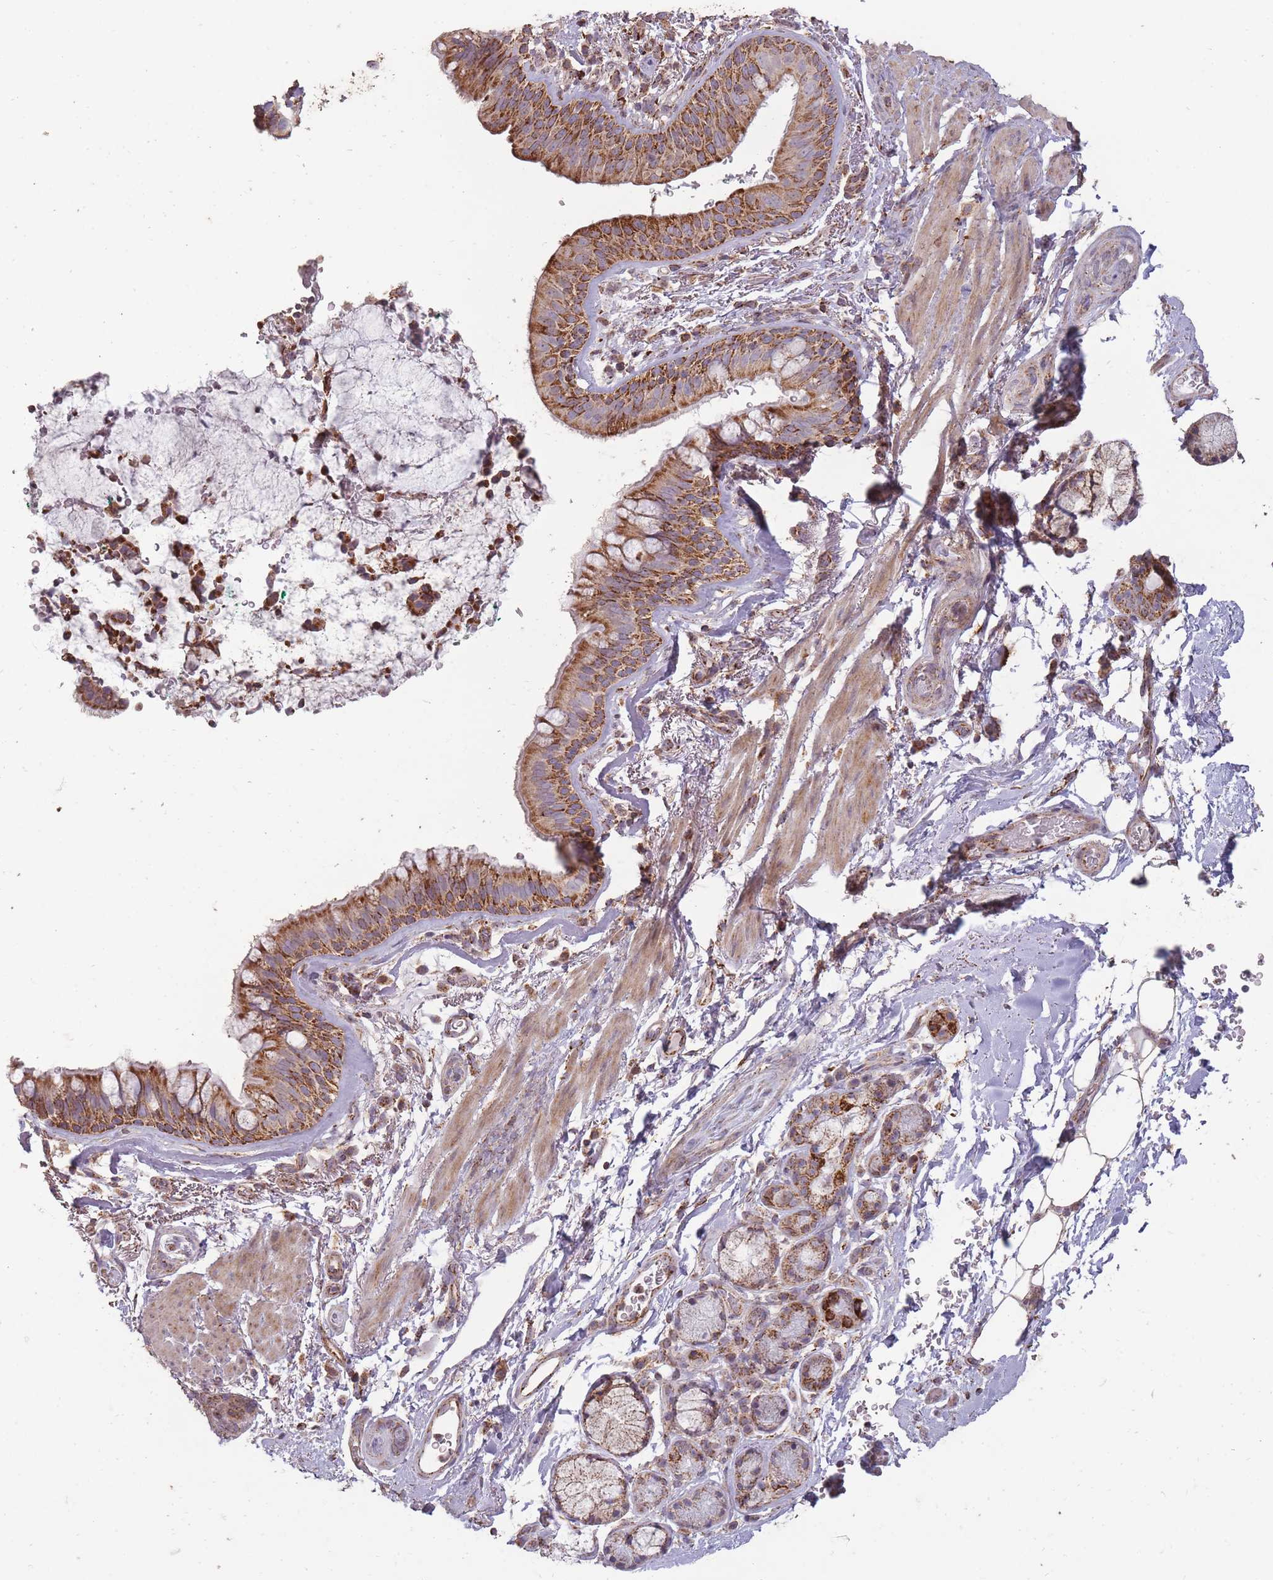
{"staining": {"intensity": "moderate", "quantity": ">75%", "location": "cytoplasmic/membranous"}, "tissue": "adipose tissue", "cell_type": "Adipocytes", "image_type": "normal", "snomed": [{"axis": "morphology", "description": "Normal tissue, NOS"}, {"axis": "topography", "description": "Cartilage tissue"}, {"axis": "topography", "description": "Bronchus"}], "caption": "Moderate cytoplasmic/membranous staining is present in approximately >75% of adipocytes in benign adipose tissue. The staining was performed using DAB, with brown indicating positive protein expression. Nuclei are stained blue with hematoxylin.", "gene": "CNOT8", "patient": {"sex": "female", "age": 72}}